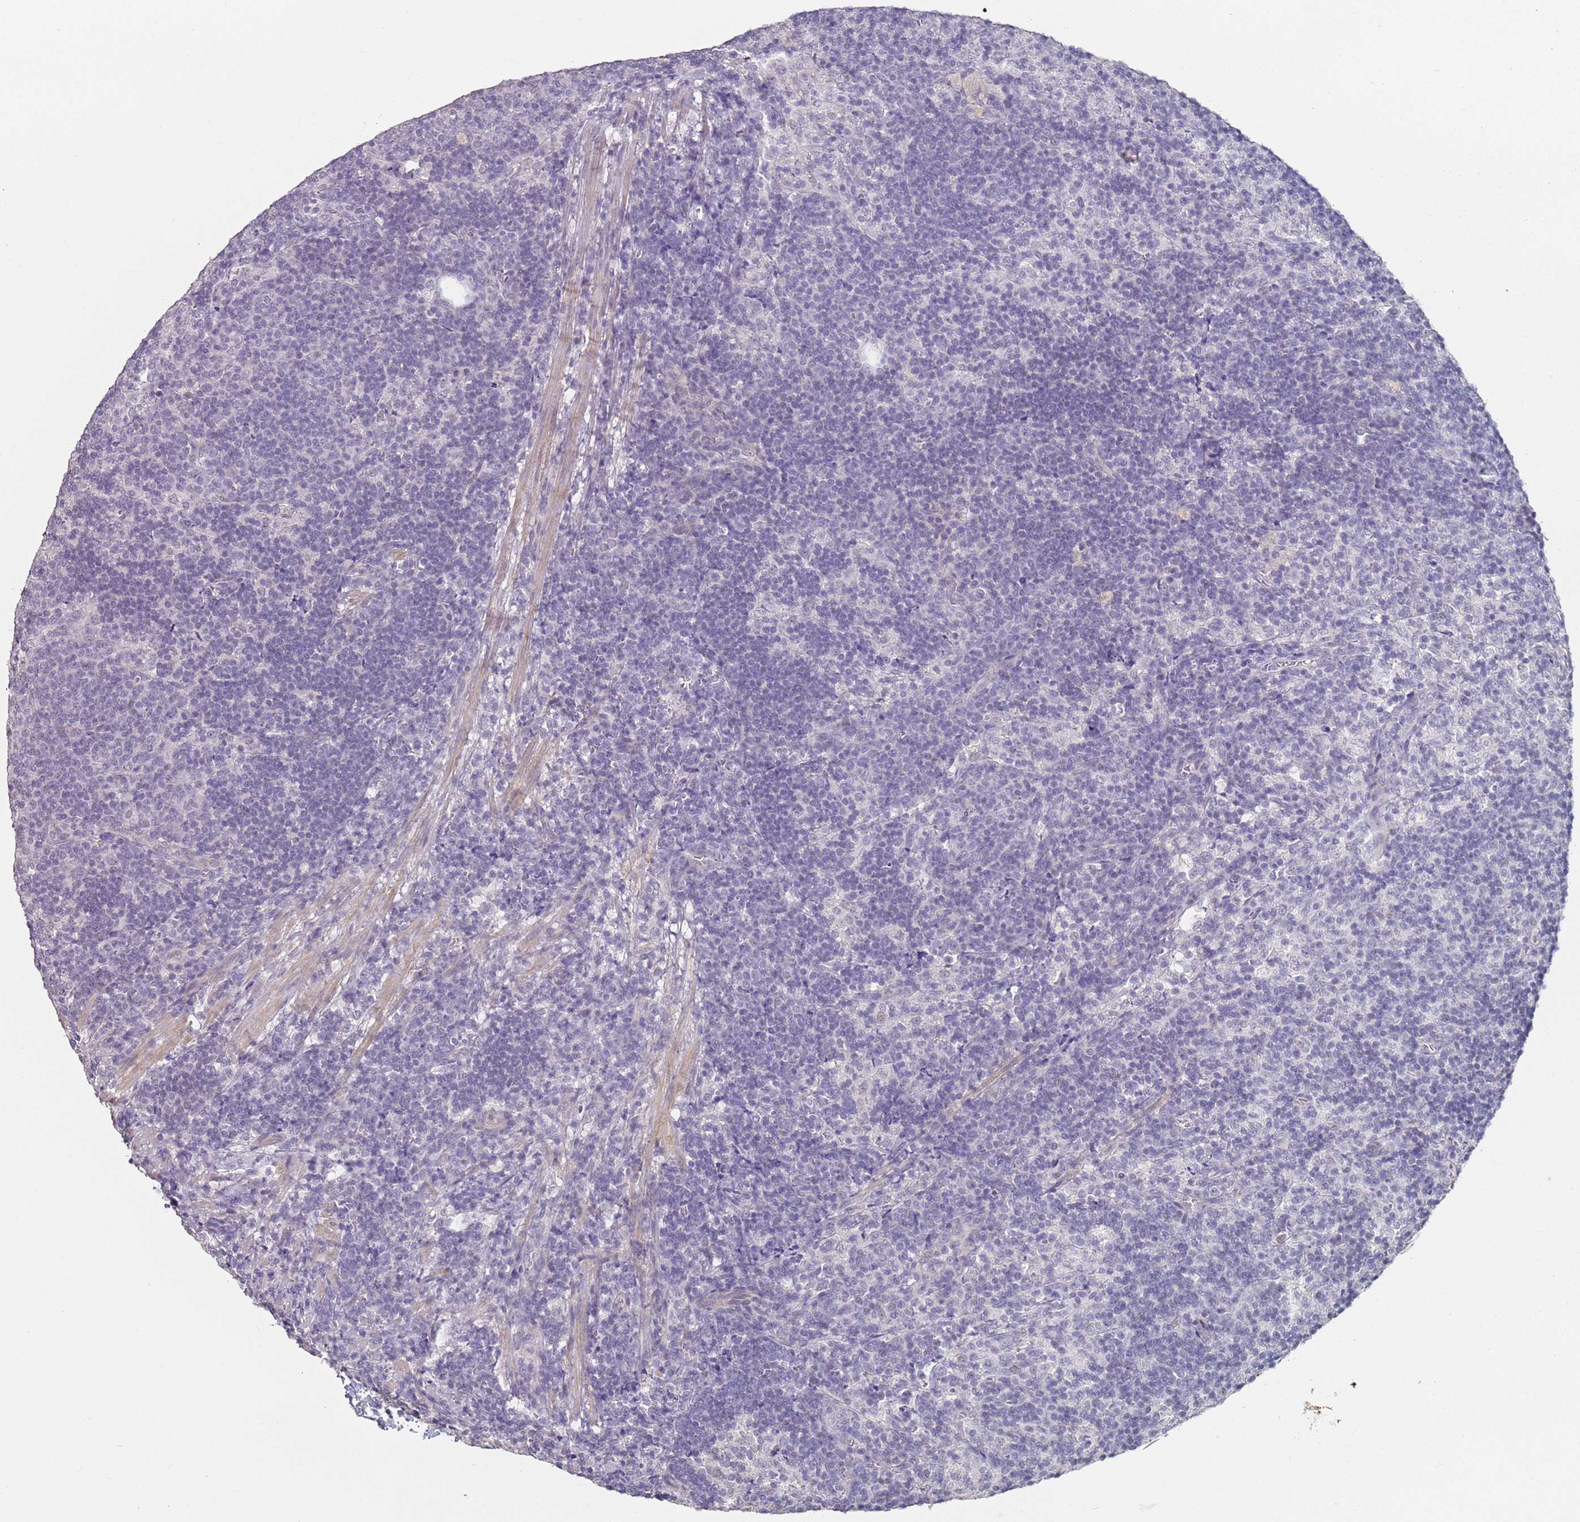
{"staining": {"intensity": "negative", "quantity": "none", "location": "none"}, "tissue": "lymph node", "cell_type": "Germinal center cells", "image_type": "normal", "snomed": [{"axis": "morphology", "description": "Normal tissue, NOS"}, {"axis": "topography", "description": "Lymph node"}], "caption": "Photomicrograph shows no protein expression in germinal center cells of benign lymph node.", "gene": "DNAH11", "patient": {"sex": "female", "age": 30}}